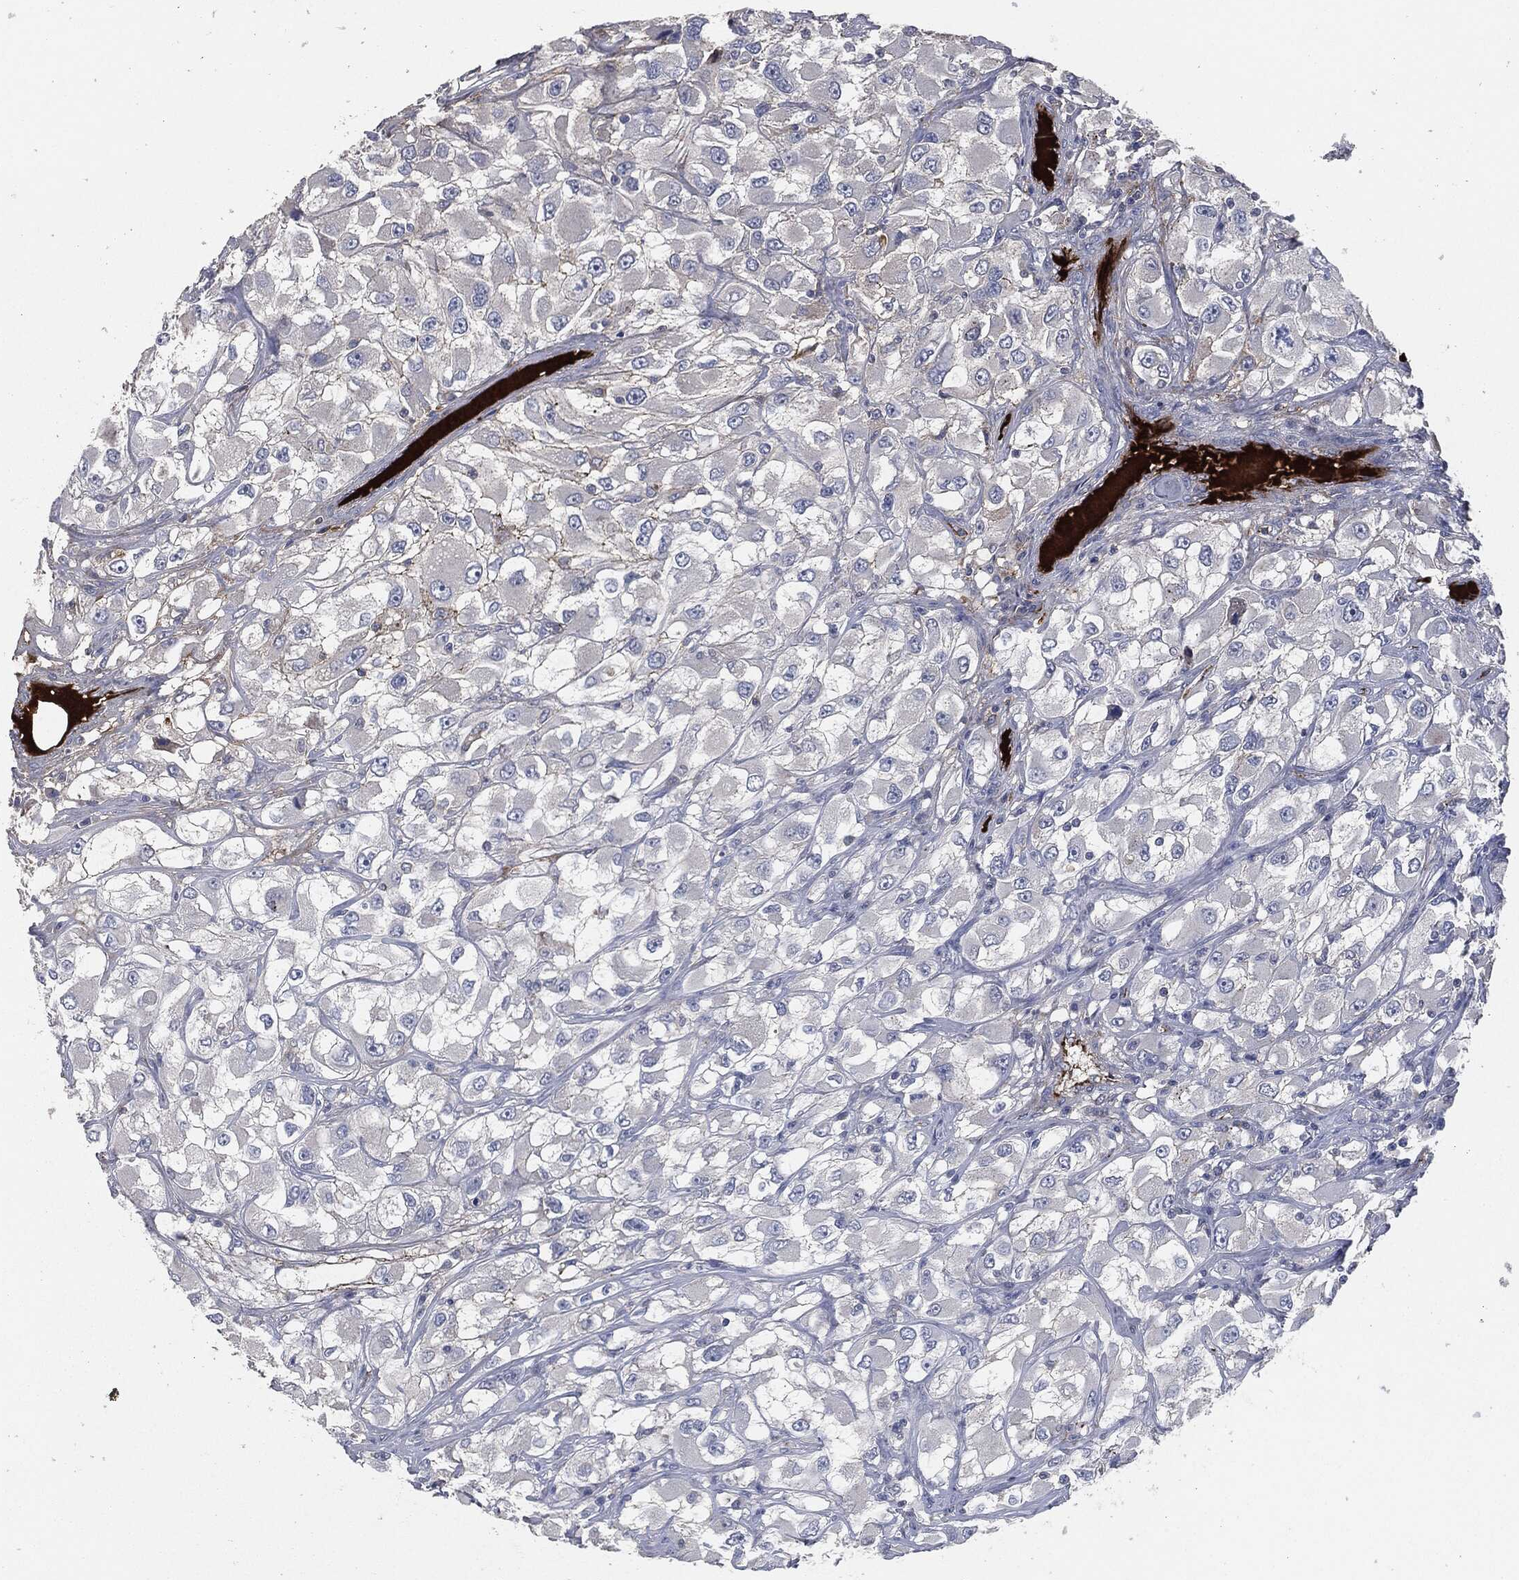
{"staining": {"intensity": "weak", "quantity": "25%-75%", "location": "cytoplasmic/membranous"}, "tissue": "renal cancer", "cell_type": "Tumor cells", "image_type": "cancer", "snomed": [{"axis": "morphology", "description": "Adenocarcinoma, NOS"}, {"axis": "topography", "description": "Kidney"}], "caption": "The micrograph demonstrates staining of renal cancer (adenocarcinoma), revealing weak cytoplasmic/membranous protein staining (brown color) within tumor cells.", "gene": "APOB", "patient": {"sex": "female", "age": 52}}